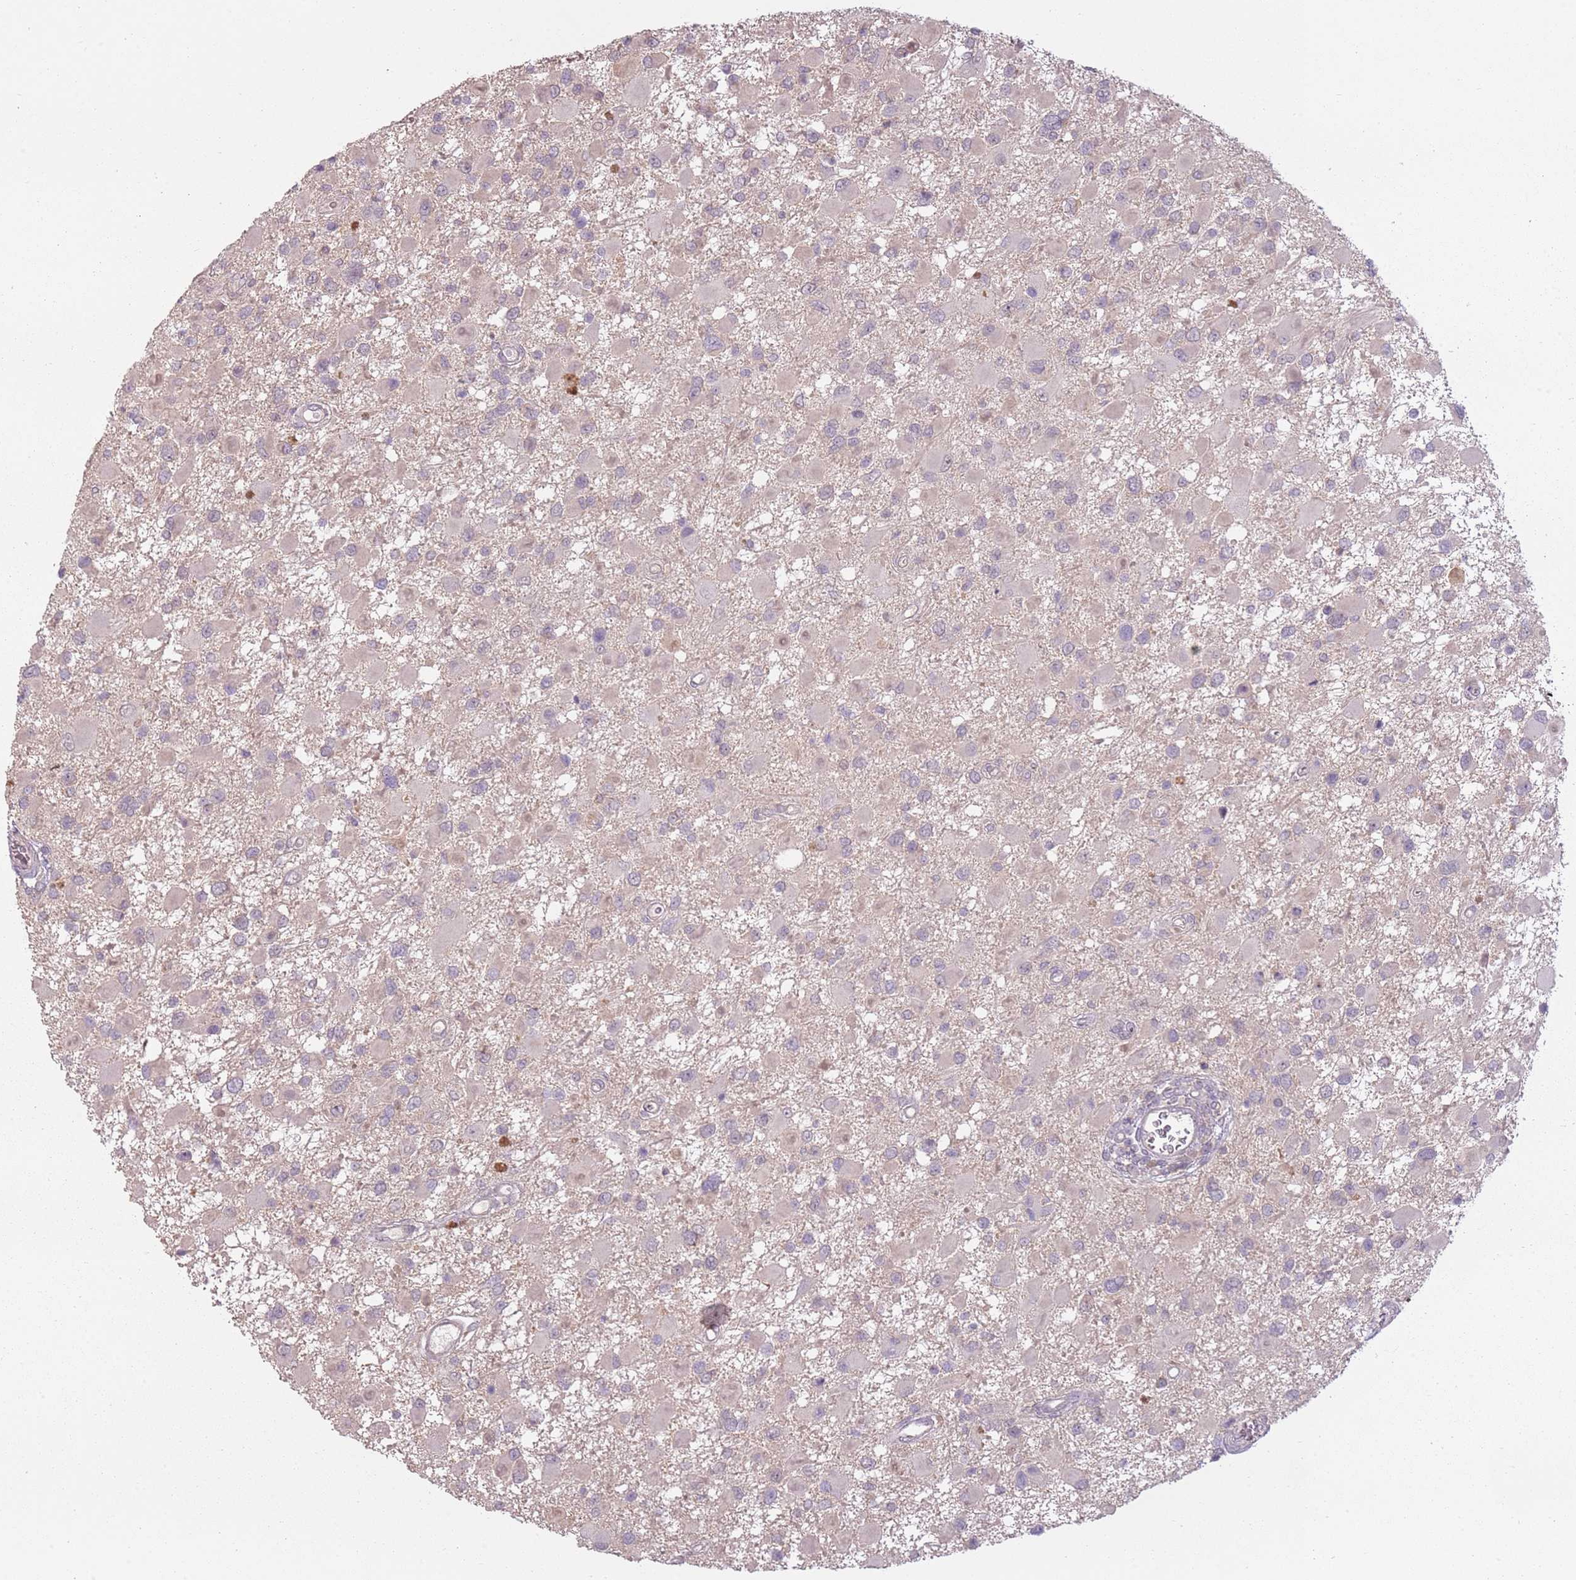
{"staining": {"intensity": "negative", "quantity": "none", "location": "none"}, "tissue": "glioma", "cell_type": "Tumor cells", "image_type": "cancer", "snomed": [{"axis": "morphology", "description": "Glioma, malignant, High grade"}, {"axis": "topography", "description": "Brain"}], "caption": "Immunohistochemistry micrograph of human malignant glioma (high-grade) stained for a protein (brown), which demonstrates no staining in tumor cells.", "gene": "TEKT4", "patient": {"sex": "male", "age": 53}}